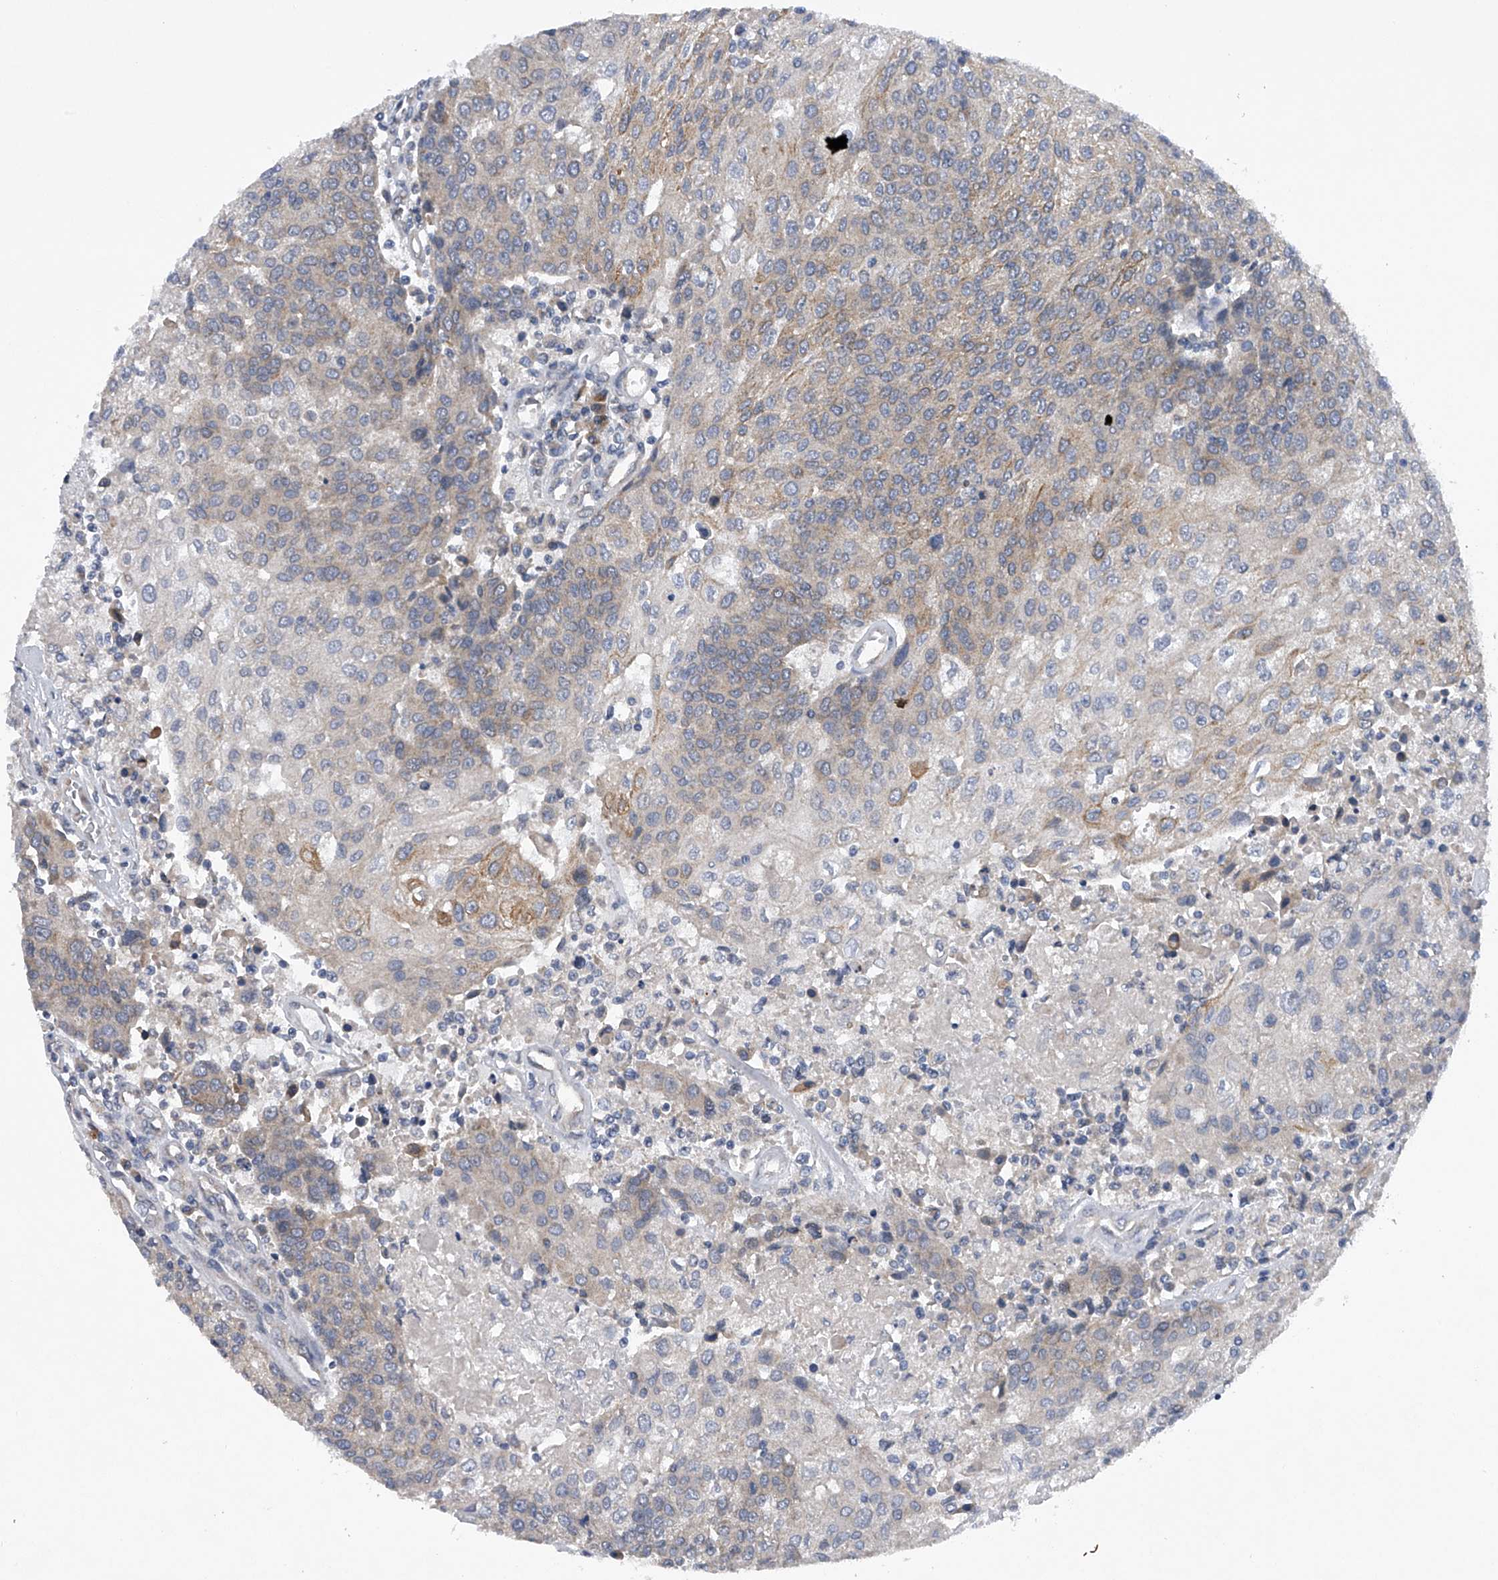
{"staining": {"intensity": "moderate", "quantity": "<25%", "location": "cytoplasmic/membranous"}, "tissue": "urothelial cancer", "cell_type": "Tumor cells", "image_type": "cancer", "snomed": [{"axis": "morphology", "description": "Urothelial carcinoma, High grade"}, {"axis": "topography", "description": "Urinary bladder"}], "caption": "Moderate cytoplasmic/membranous staining is identified in approximately <25% of tumor cells in urothelial cancer.", "gene": "RNF5", "patient": {"sex": "female", "age": 85}}